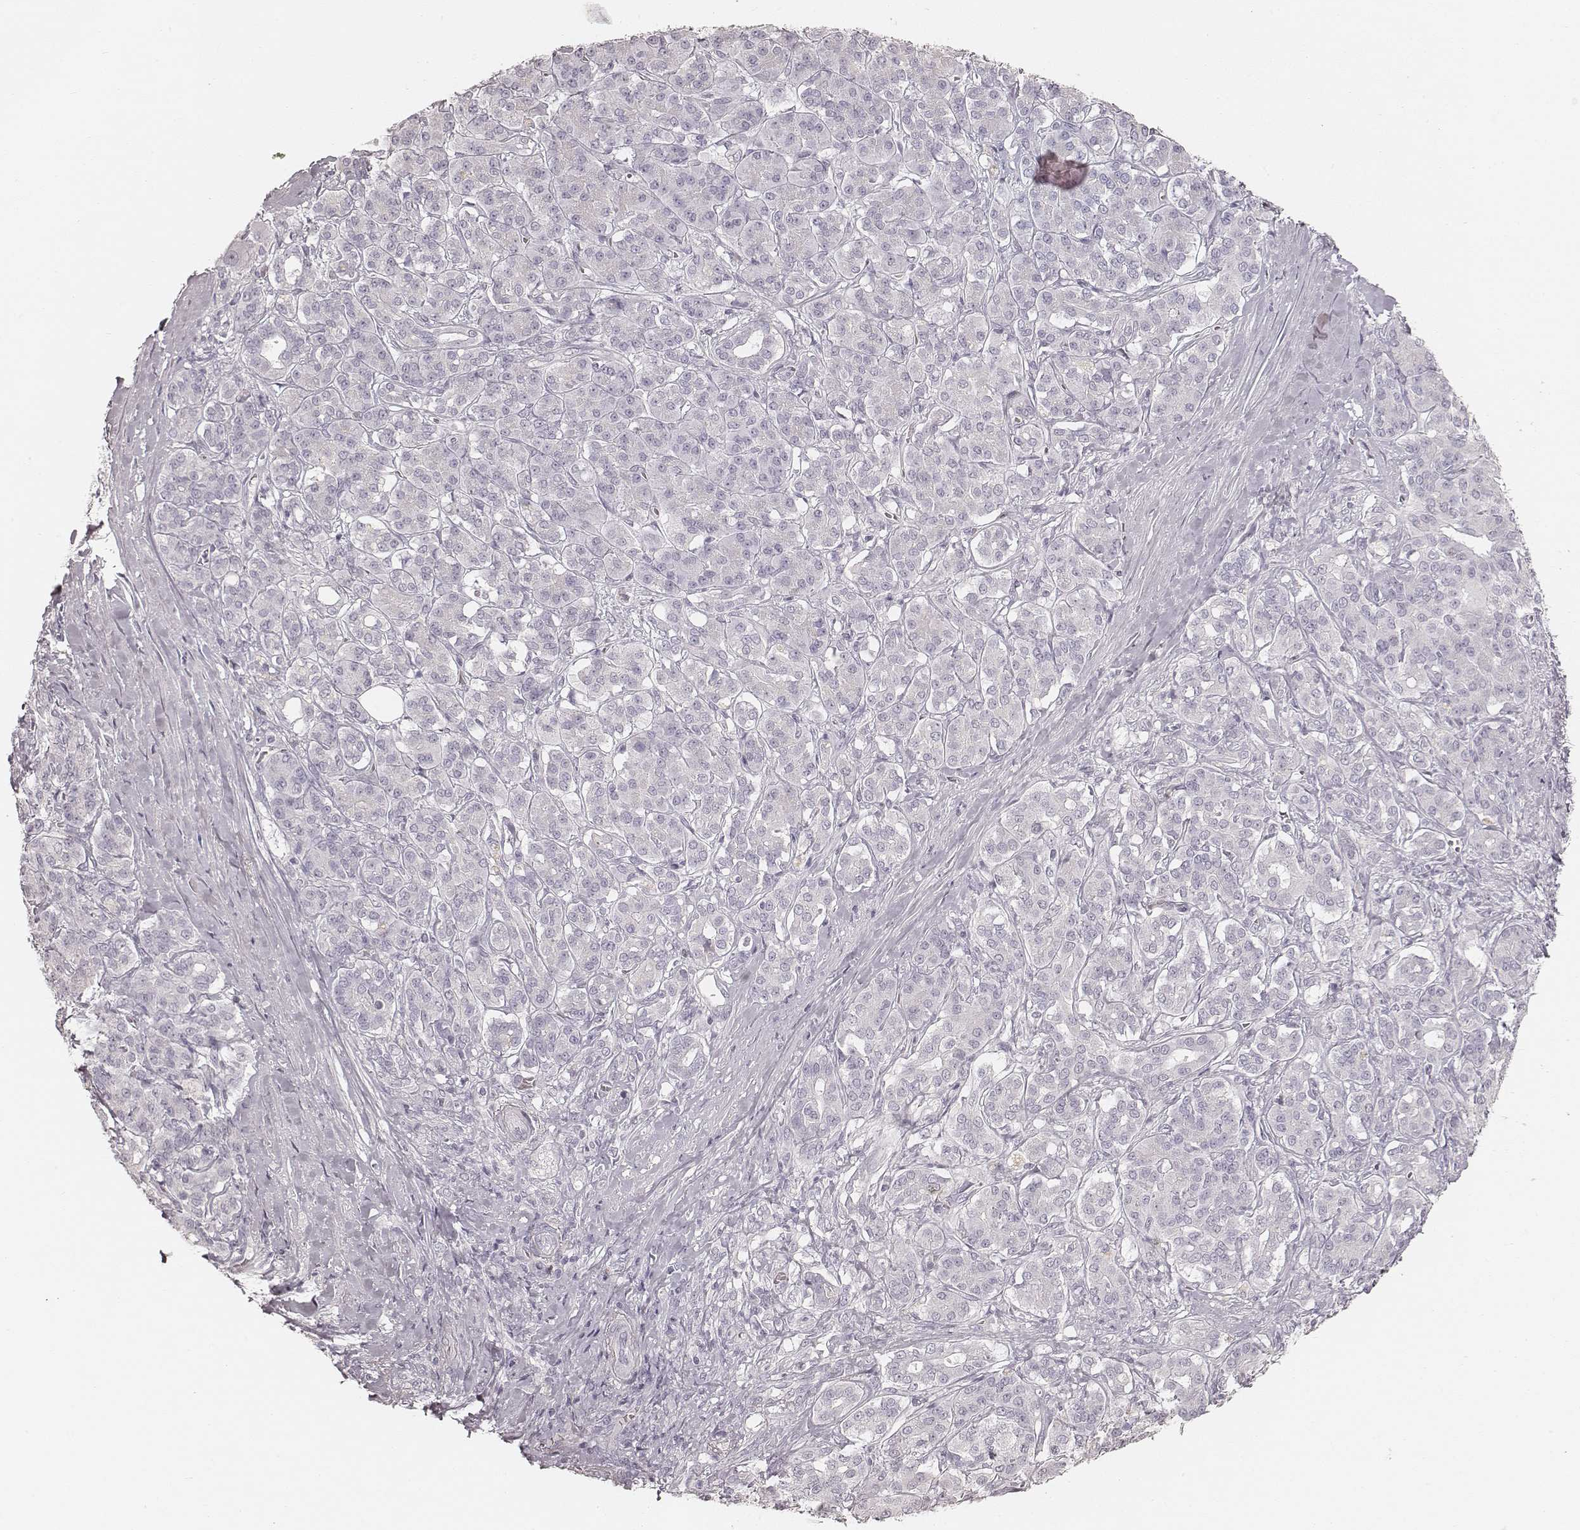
{"staining": {"intensity": "negative", "quantity": "none", "location": "none"}, "tissue": "pancreatic cancer", "cell_type": "Tumor cells", "image_type": "cancer", "snomed": [{"axis": "morphology", "description": "Normal tissue, NOS"}, {"axis": "morphology", "description": "Inflammation, NOS"}, {"axis": "morphology", "description": "Adenocarcinoma, NOS"}, {"axis": "topography", "description": "Pancreas"}], "caption": "Pancreatic cancer (adenocarcinoma) was stained to show a protein in brown. There is no significant positivity in tumor cells. (DAB (3,3'-diaminobenzidine) immunohistochemistry with hematoxylin counter stain).", "gene": "TEX37", "patient": {"sex": "male", "age": 57}}